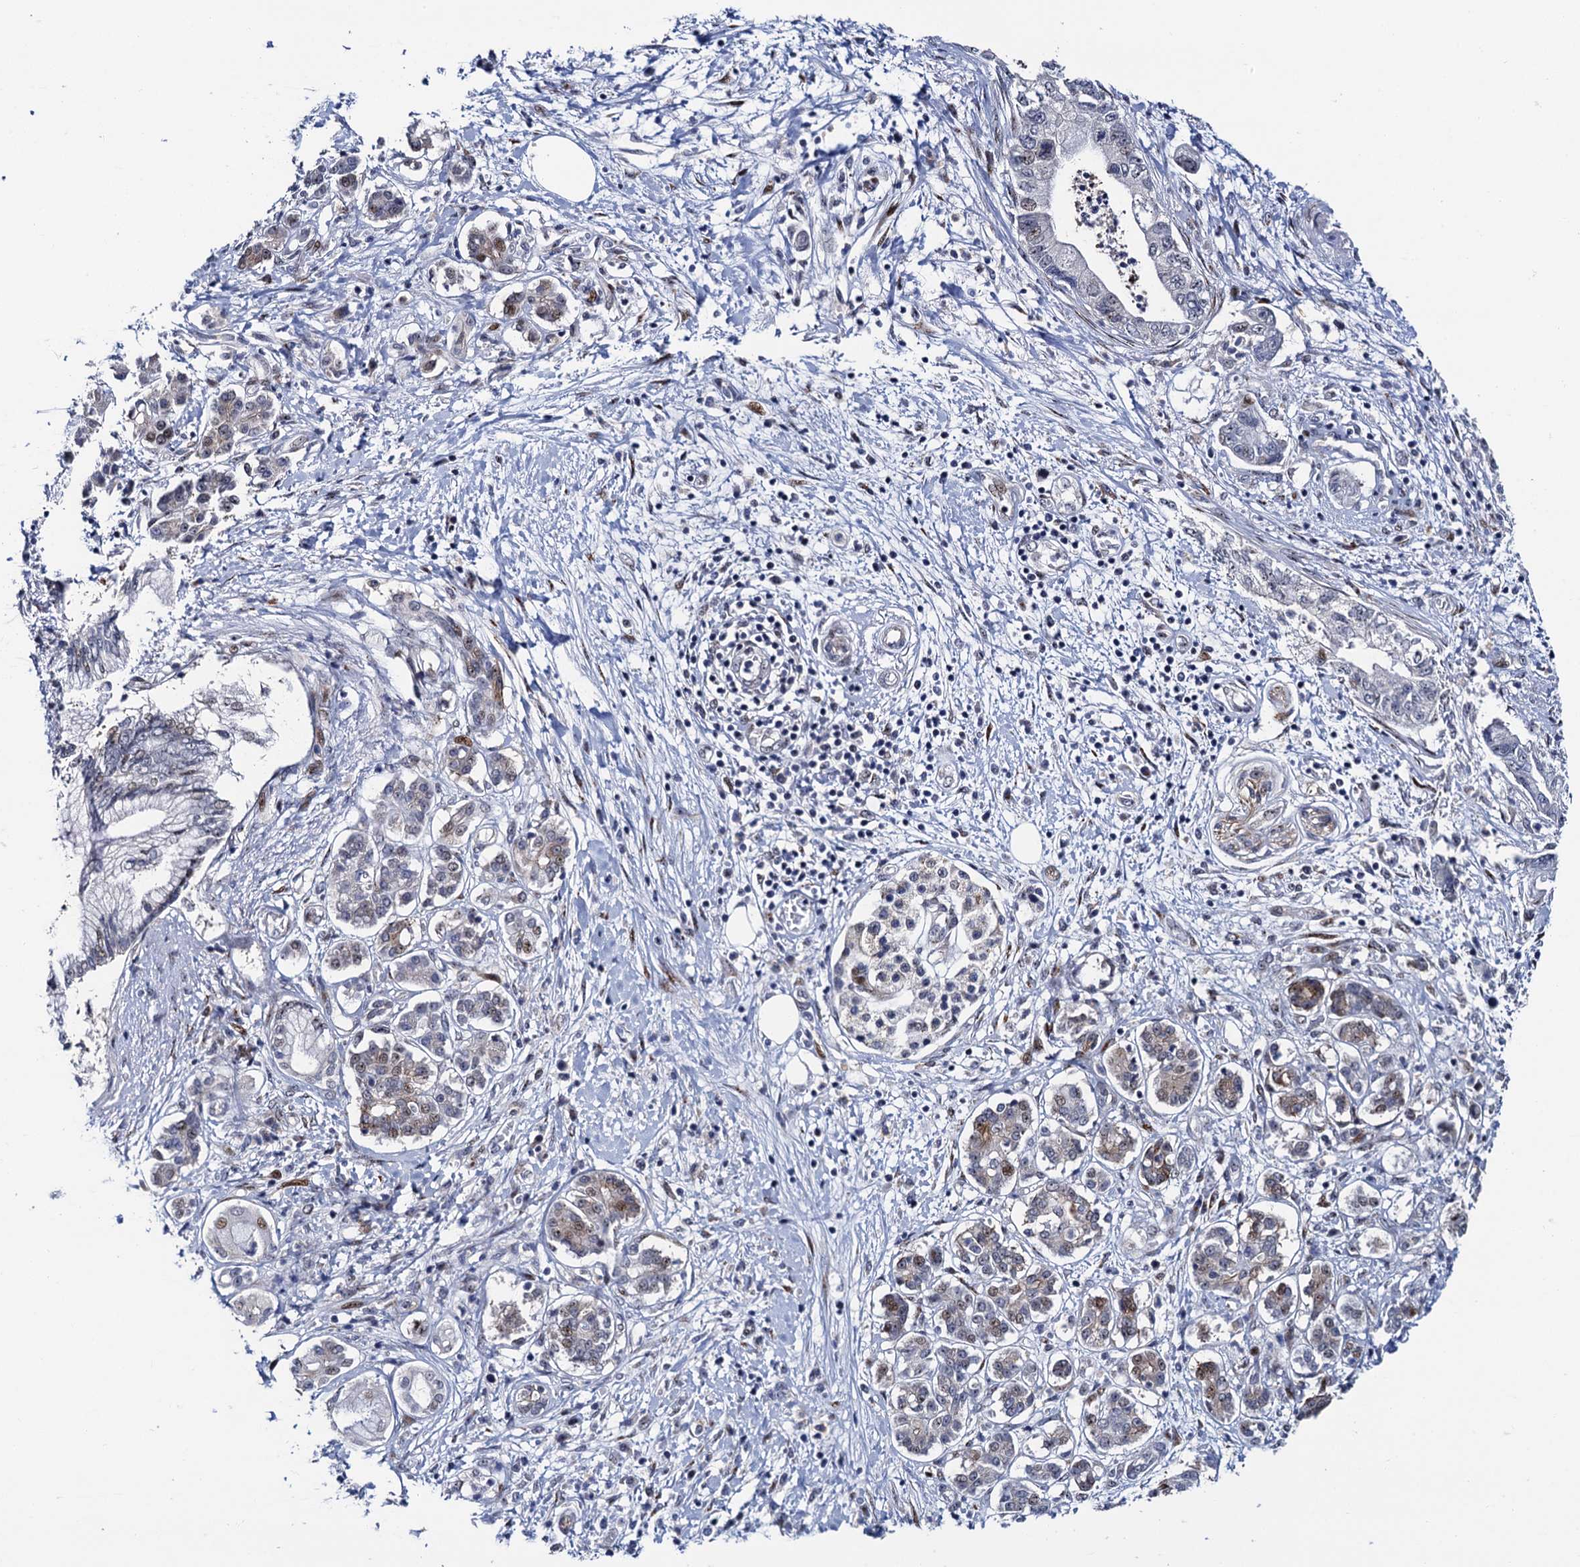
{"staining": {"intensity": "negative", "quantity": "none", "location": "none"}, "tissue": "pancreatic cancer", "cell_type": "Tumor cells", "image_type": "cancer", "snomed": [{"axis": "morphology", "description": "Adenocarcinoma, NOS"}, {"axis": "topography", "description": "Pancreas"}], "caption": "IHC micrograph of human pancreatic cancer stained for a protein (brown), which exhibits no staining in tumor cells. (DAB (3,3'-diaminobenzidine) immunohistochemistry (IHC) with hematoxylin counter stain).", "gene": "TRMT112", "patient": {"sex": "female", "age": 73}}